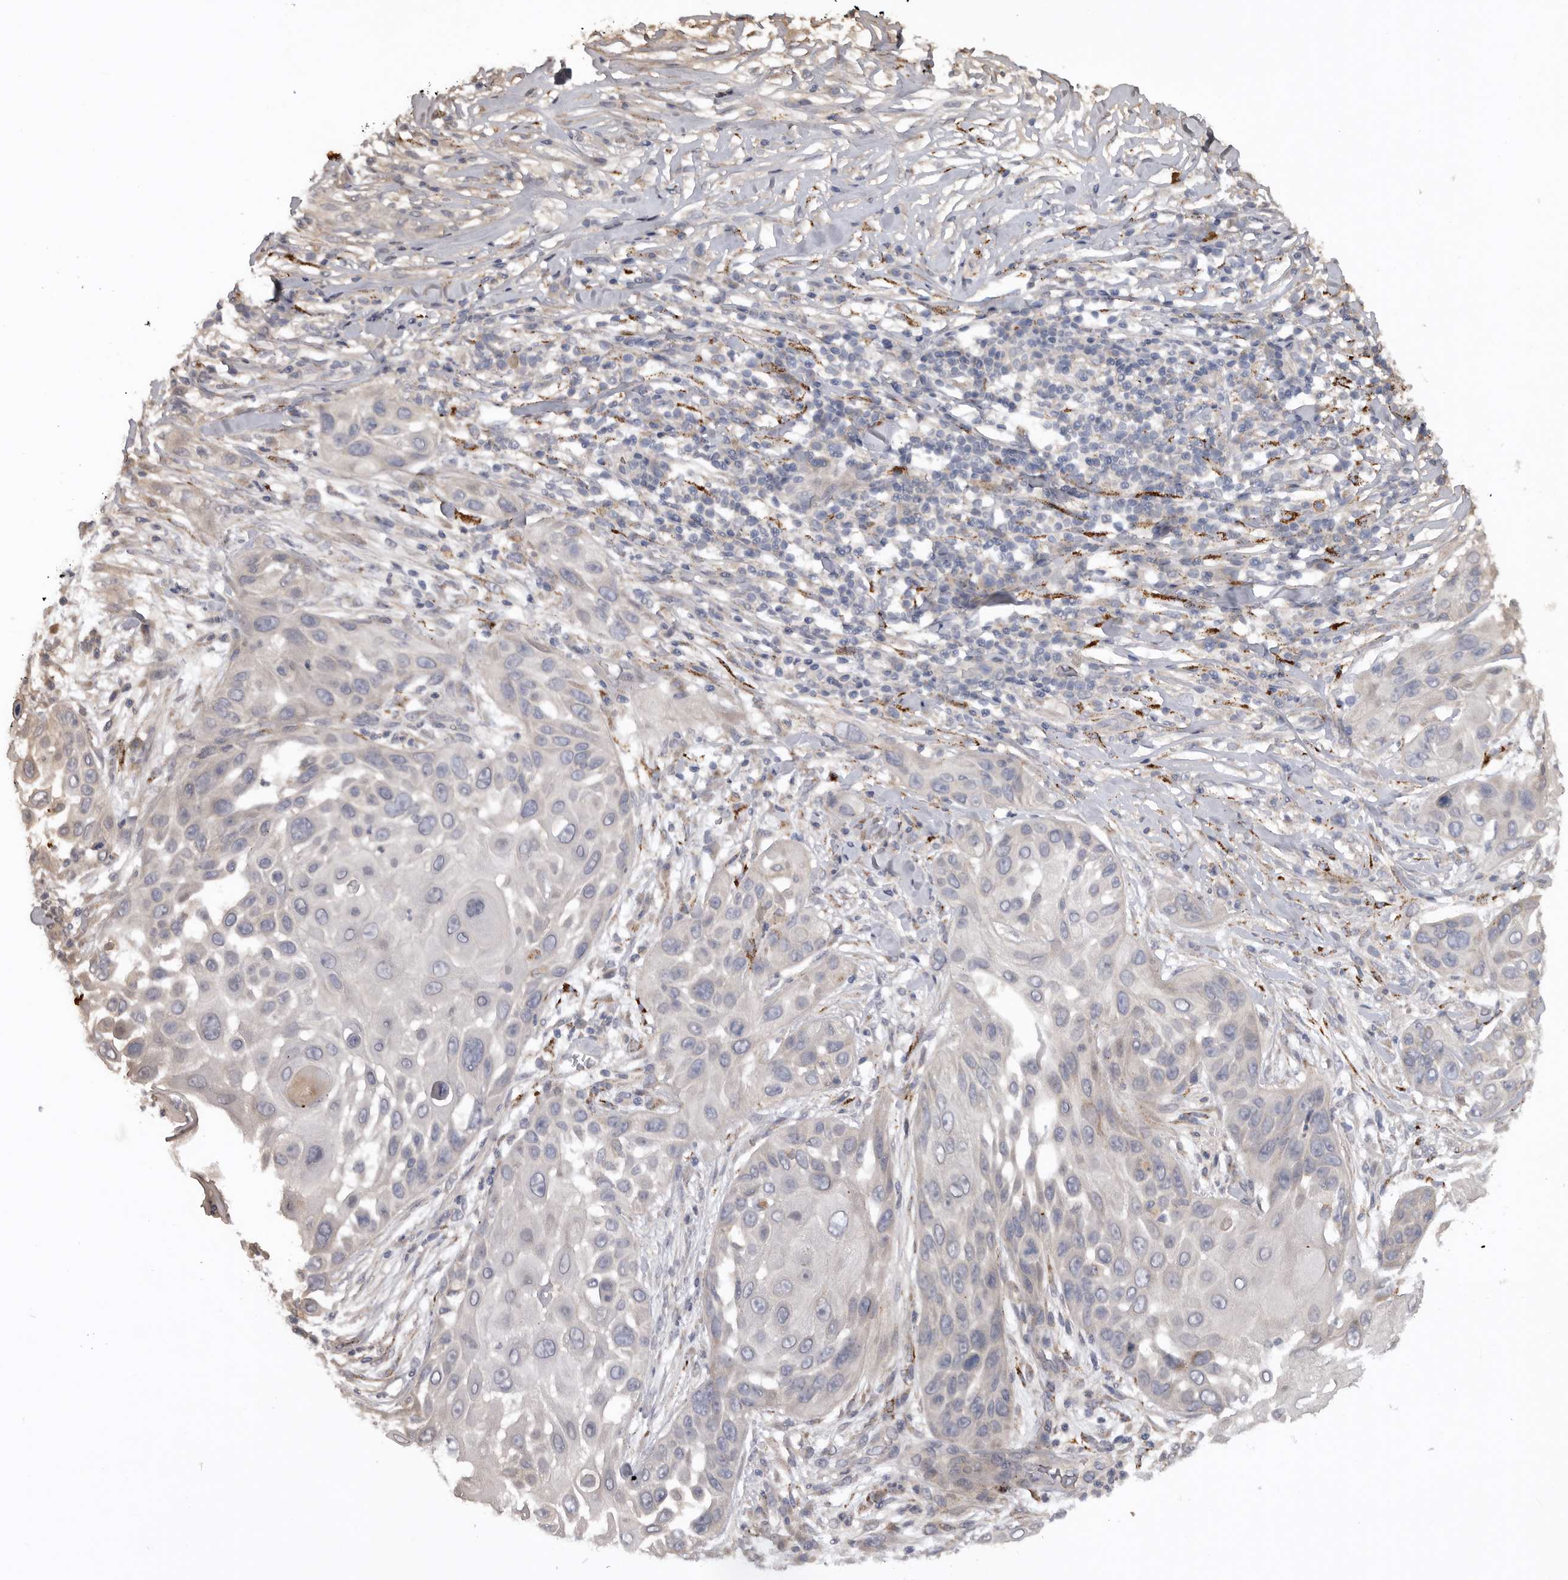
{"staining": {"intensity": "negative", "quantity": "none", "location": "none"}, "tissue": "skin cancer", "cell_type": "Tumor cells", "image_type": "cancer", "snomed": [{"axis": "morphology", "description": "Squamous cell carcinoma, NOS"}, {"axis": "topography", "description": "Skin"}], "caption": "This is an IHC histopathology image of skin squamous cell carcinoma. There is no expression in tumor cells.", "gene": "DHDDS", "patient": {"sex": "female", "age": 44}}